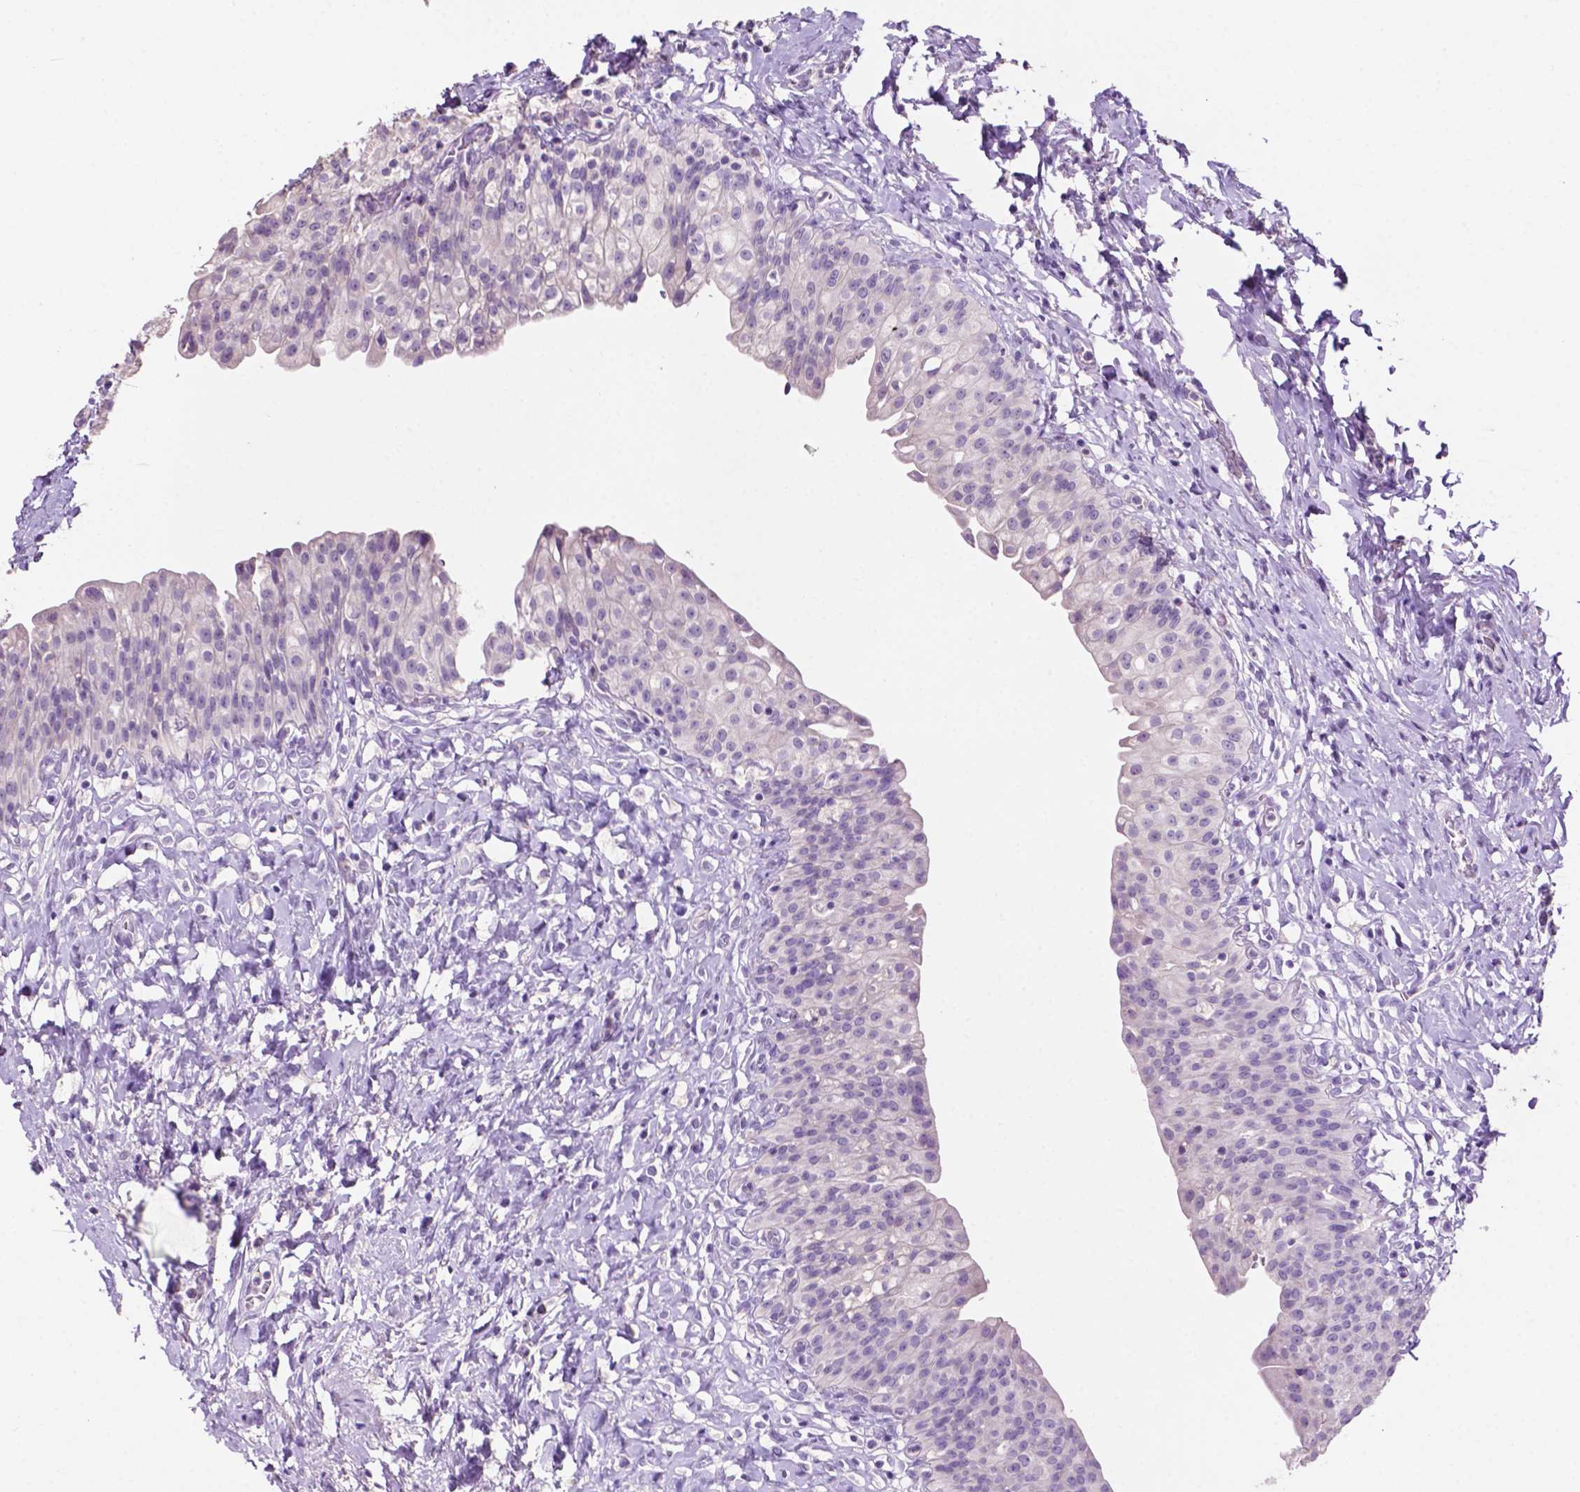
{"staining": {"intensity": "negative", "quantity": "none", "location": "none"}, "tissue": "urinary bladder", "cell_type": "Urothelial cells", "image_type": "normal", "snomed": [{"axis": "morphology", "description": "Normal tissue, NOS"}, {"axis": "topography", "description": "Urinary bladder"}], "caption": "Immunohistochemical staining of benign human urinary bladder demonstrates no significant expression in urothelial cells.", "gene": "CLDN17", "patient": {"sex": "male", "age": 76}}